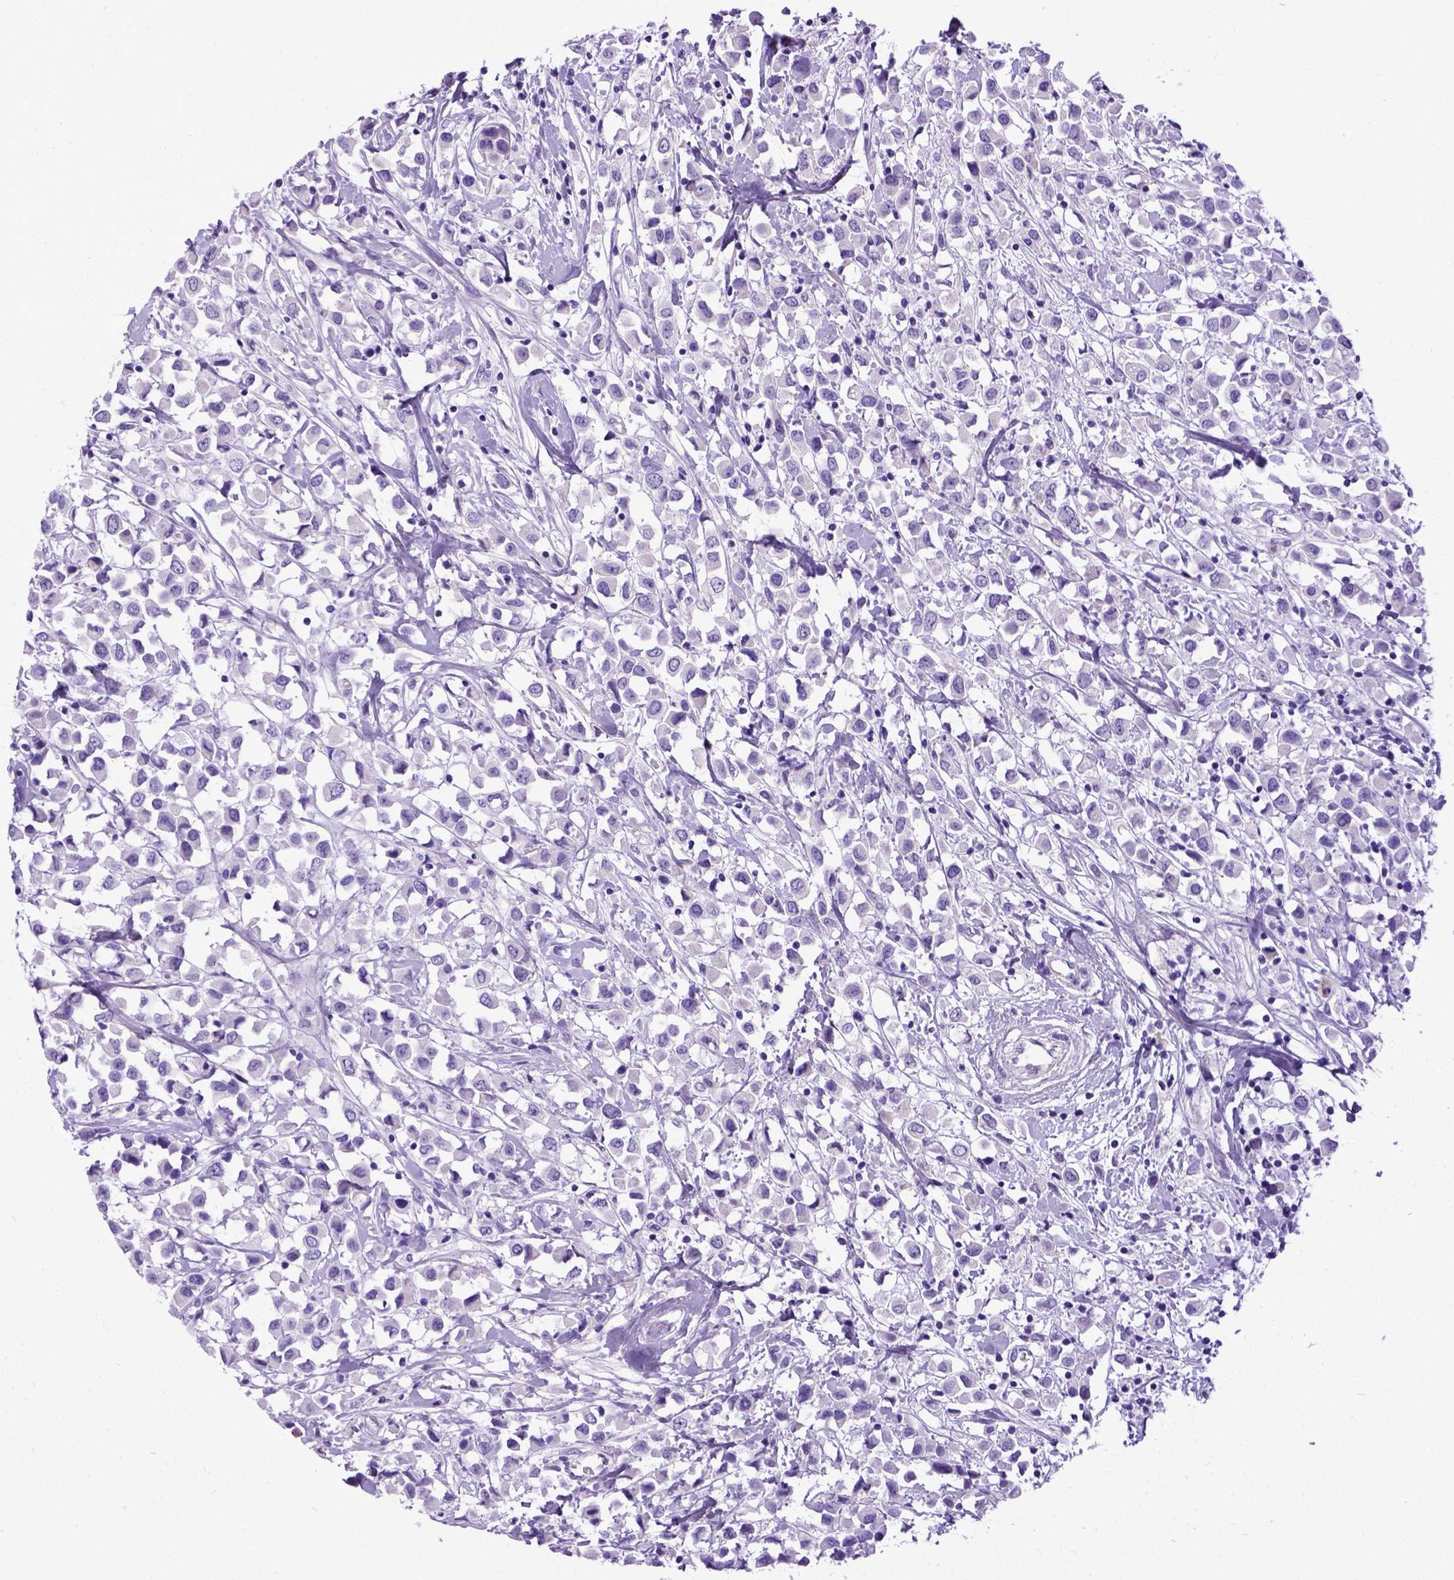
{"staining": {"intensity": "negative", "quantity": "none", "location": "none"}, "tissue": "breast cancer", "cell_type": "Tumor cells", "image_type": "cancer", "snomed": [{"axis": "morphology", "description": "Duct carcinoma"}, {"axis": "topography", "description": "Breast"}], "caption": "The immunohistochemistry image has no significant expression in tumor cells of breast cancer (infiltrating ductal carcinoma) tissue.", "gene": "IGF2", "patient": {"sex": "female", "age": 61}}